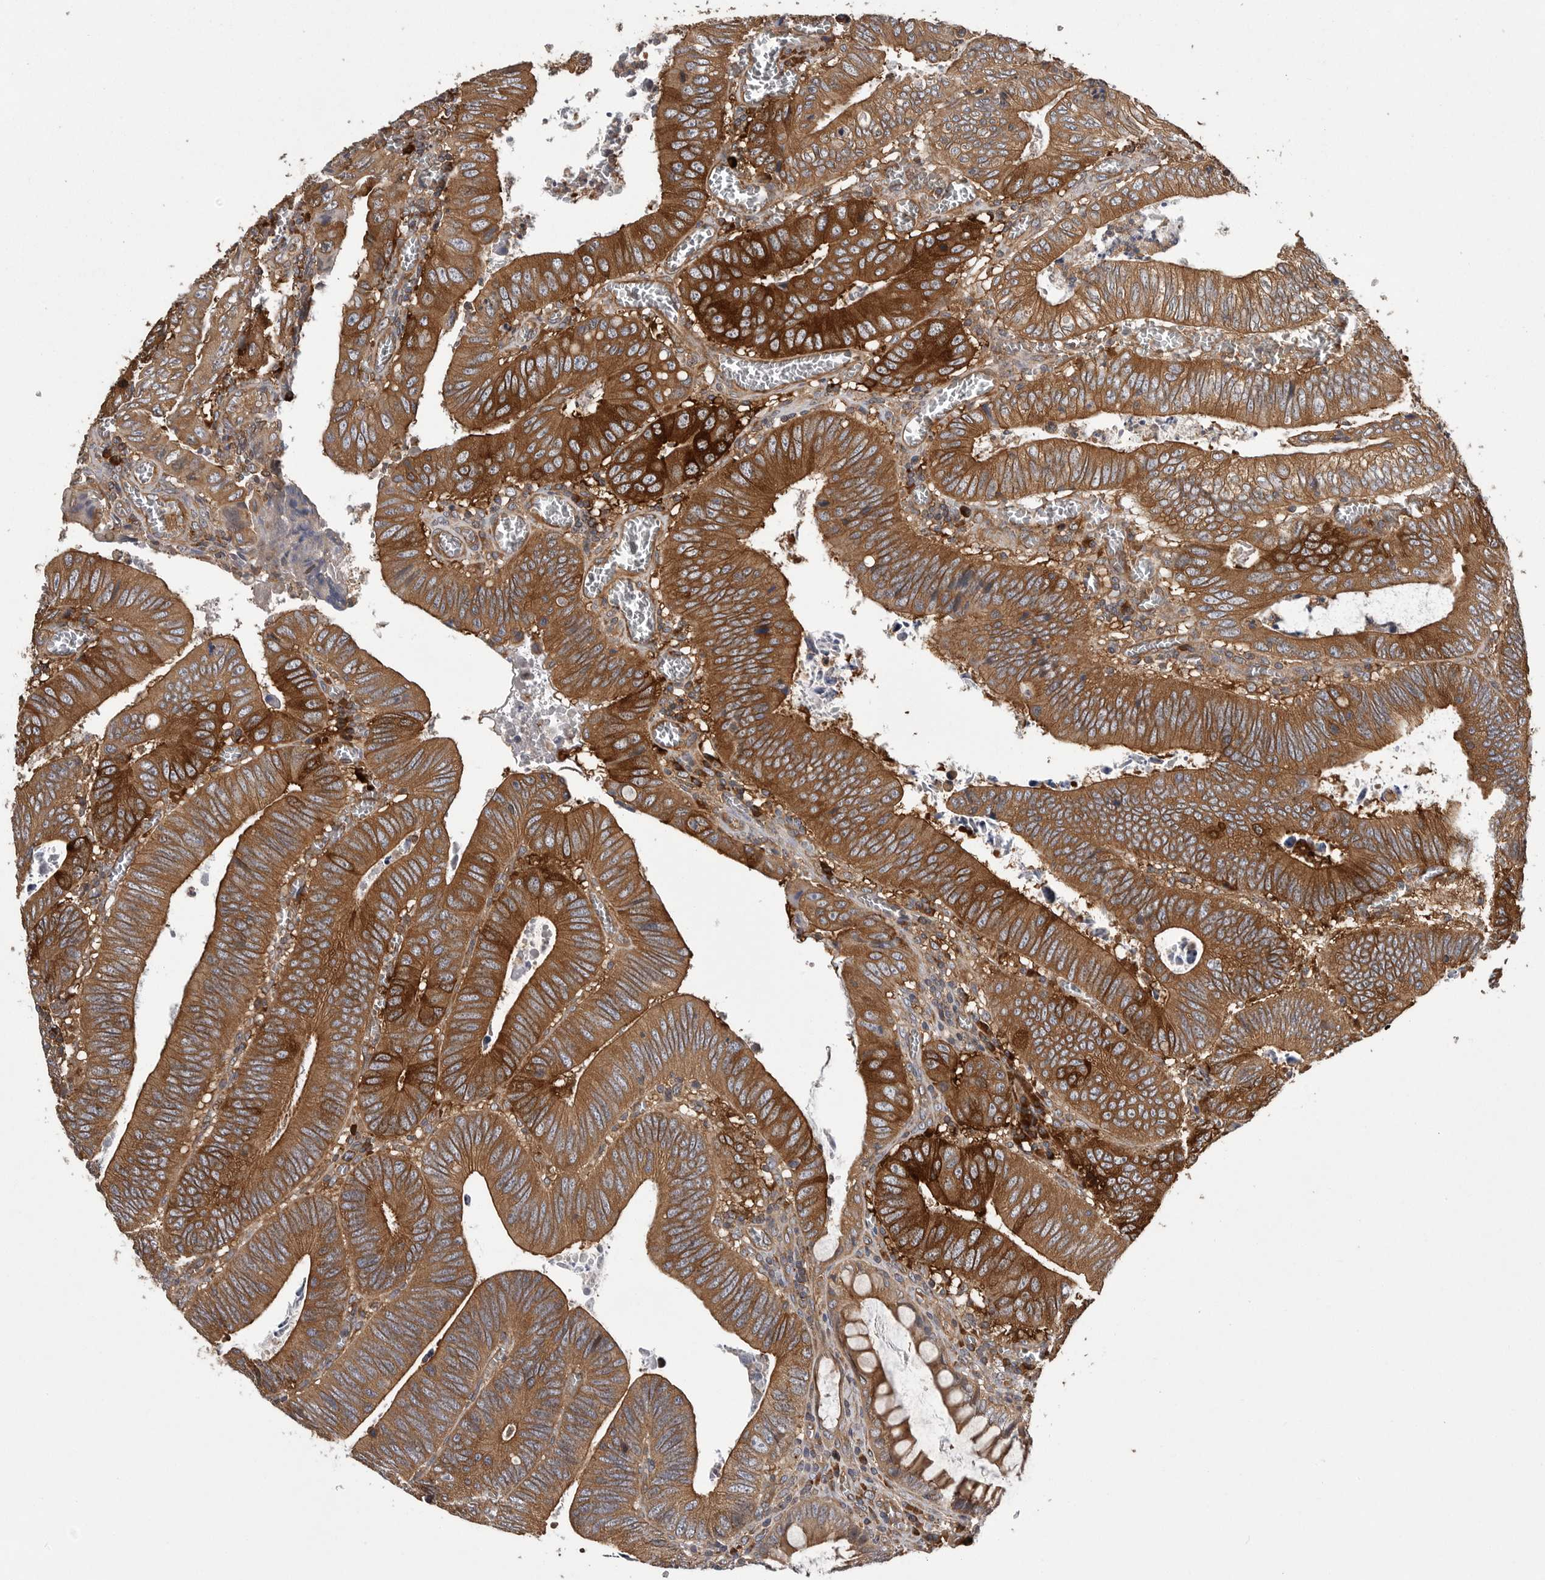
{"staining": {"intensity": "strong", "quantity": "25%-75%", "location": "cytoplasmic/membranous"}, "tissue": "colorectal cancer", "cell_type": "Tumor cells", "image_type": "cancer", "snomed": [{"axis": "morphology", "description": "Inflammation, NOS"}, {"axis": "morphology", "description": "Adenocarcinoma, NOS"}, {"axis": "topography", "description": "Colon"}], "caption": "Colorectal adenocarcinoma tissue reveals strong cytoplasmic/membranous staining in about 25%-75% of tumor cells", "gene": "OXR1", "patient": {"sex": "male", "age": 72}}